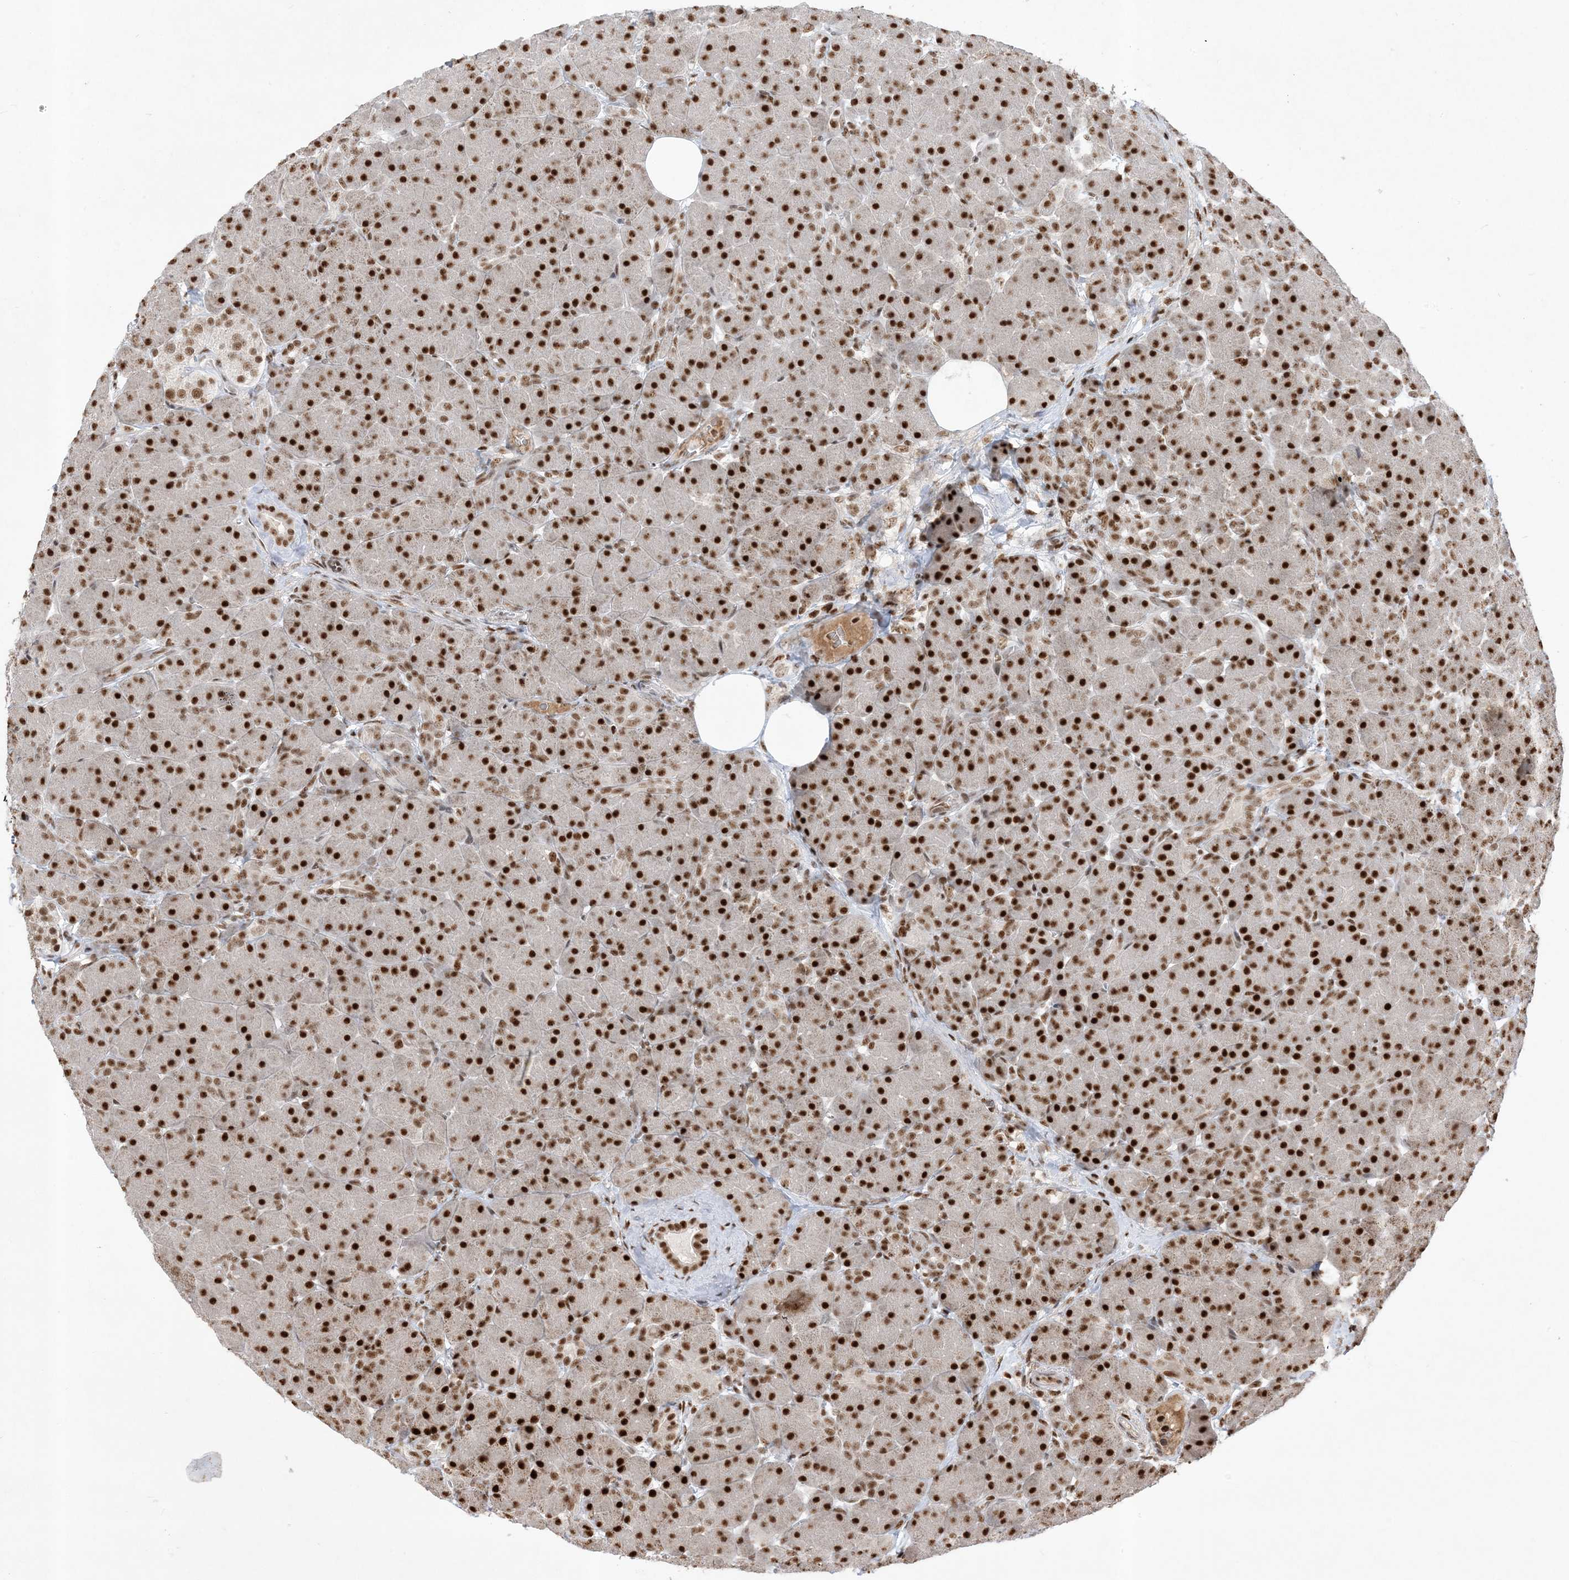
{"staining": {"intensity": "strong", "quantity": ">75%", "location": "nuclear"}, "tissue": "pancreas", "cell_type": "Exocrine glandular cells", "image_type": "normal", "snomed": [{"axis": "morphology", "description": "Normal tissue, NOS"}, {"axis": "topography", "description": "Pancreas"}], "caption": "A high amount of strong nuclear expression is present in about >75% of exocrine glandular cells in normal pancreas. The staining was performed using DAB, with brown indicating positive protein expression. Nuclei are stained blue with hematoxylin.", "gene": "PPIL2", "patient": {"sex": "male", "age": 66}}